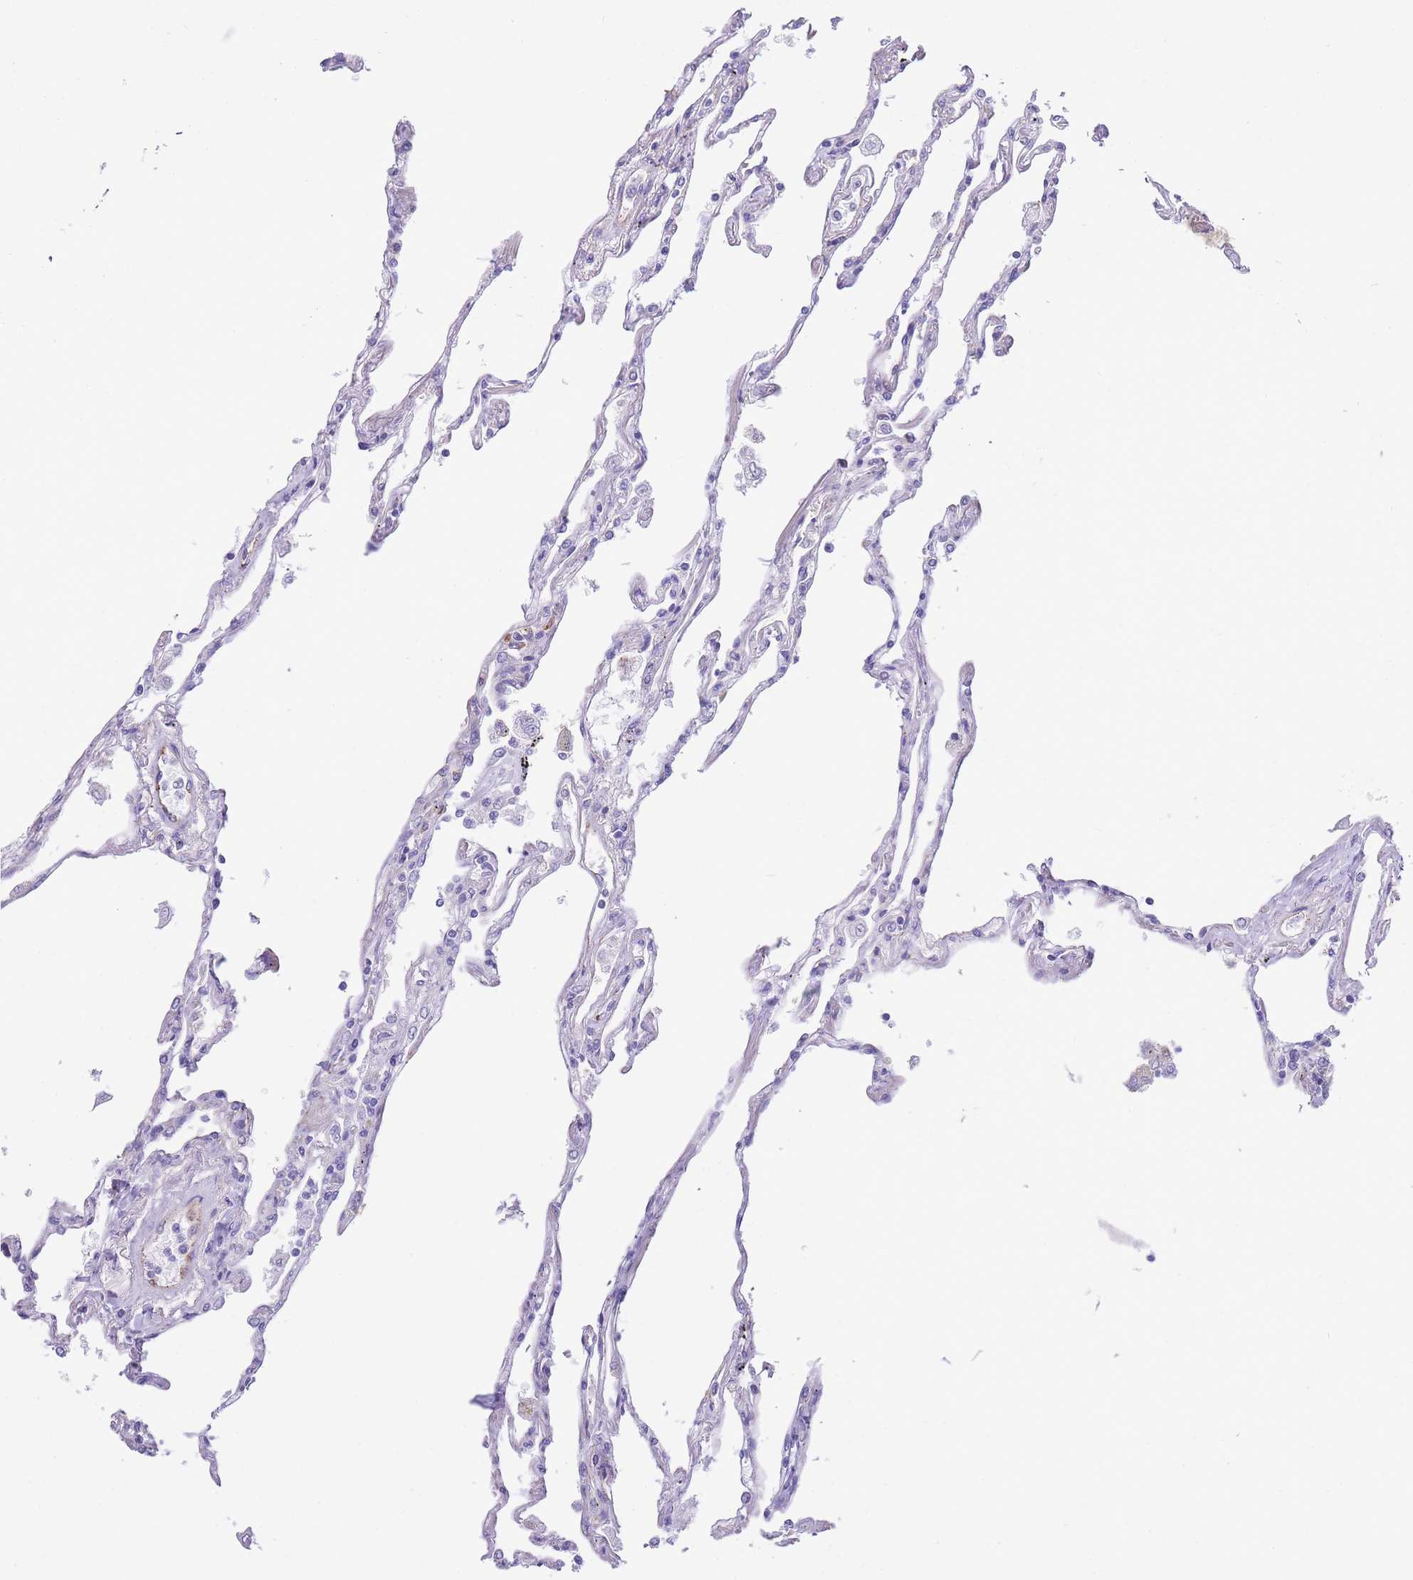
{"staining": {"intensity": "negative", "quantity": "none", "location": "none"}, "tissue": "lung", "cell_type": "Alveolar cells", "image_type": "normal", "snomed": [{"axis": "morphology", "description": "Normal tissue, NOS"}, {"axis": "topography", "description": "Lung"}], "caption": "Normal lung was stained to show a protein in brown. There is no significant expression in alveolar cells. Brightfield microscopy of immunohistochemistry (IHC) stained with DAB (brown) and hematoxylin (blue), captured at high magnification.", "gene": "DET1", "patient": {"sex": "female", "age": 67}}